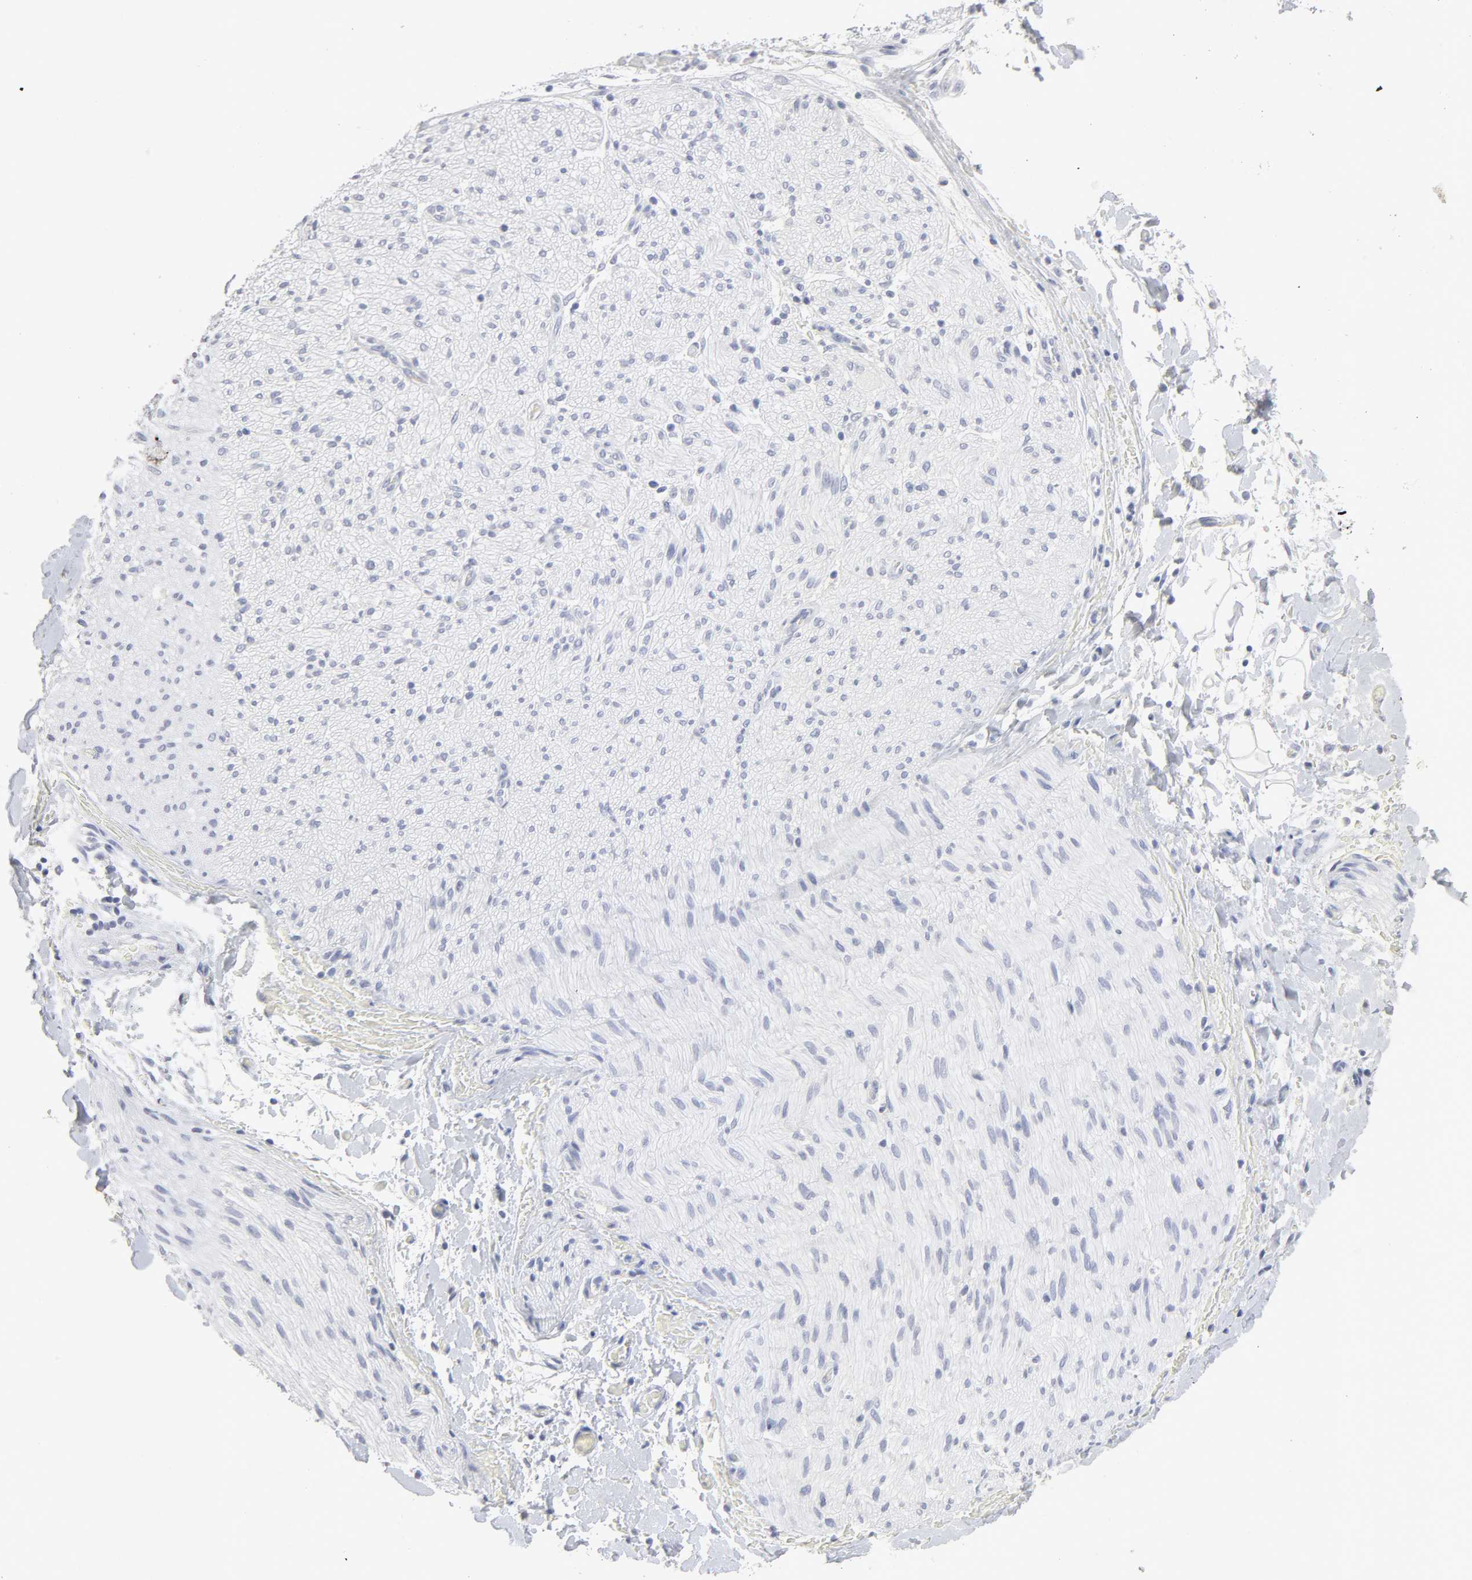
{"staining": {"intensity": "negative", "quantity": "none", "location": "none"}, "tissue": "adipose tissue", "cell_type": "Adipocytes", "image_type": "normal", "snomed": [{"axis": "morphology", "description": "Normal tissue, NOS"}, {"axis": "morphology", "description": "Cholangiocarcinoma"}, {"axis": "topography", "description": "Liver"}, {"axis": "topography", "description": "Peripheral nerve tissue"}], "caption": "Immunohistochemistry photomicrograph of normal adipose tissue: human adipose tissue stained with DAB (3,3'-diaminobenzidine) shows no significant protein staining in adipocytes.", "gene": "SLCO1B3", "patient": {"sex": "male", "age": 50}}